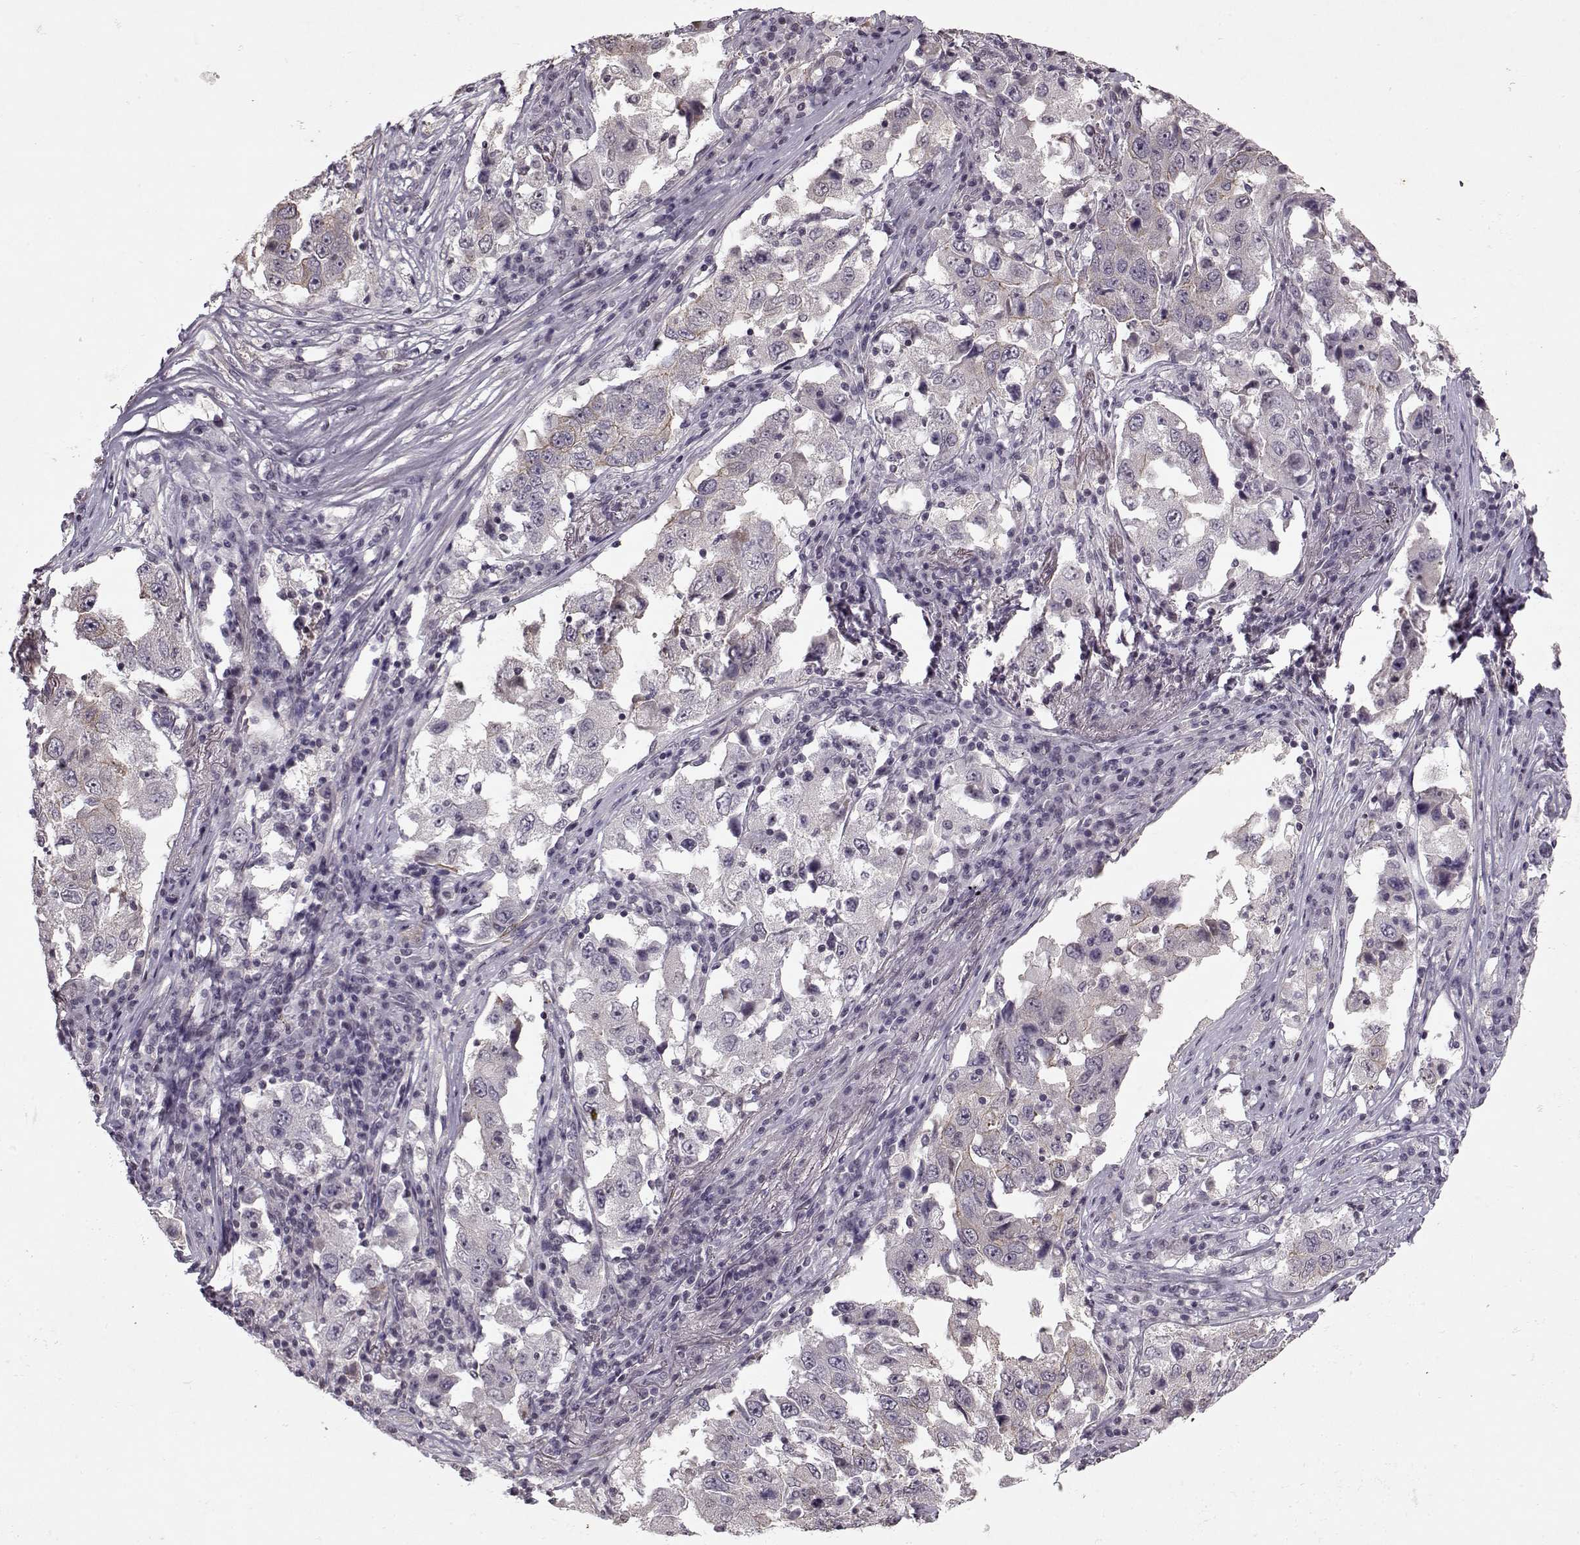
{"staining": {"intensity": "negative", "quantity": "none", "location": "none"}, "tissue": "lung cancer", "cell_type": "Tumor cells", "image_type": "cancer", "snomed": [{"axis": "morphology", "description": "Adenocarcinoma, NOS"}, {"axis": "topography", "description": "Lung"}], "caption": "The IHC image has no significant positivity in tumor cells of lung cancer tissue.", "gene": "KRT9", "patient": {"sex": "male", "age": 73}}